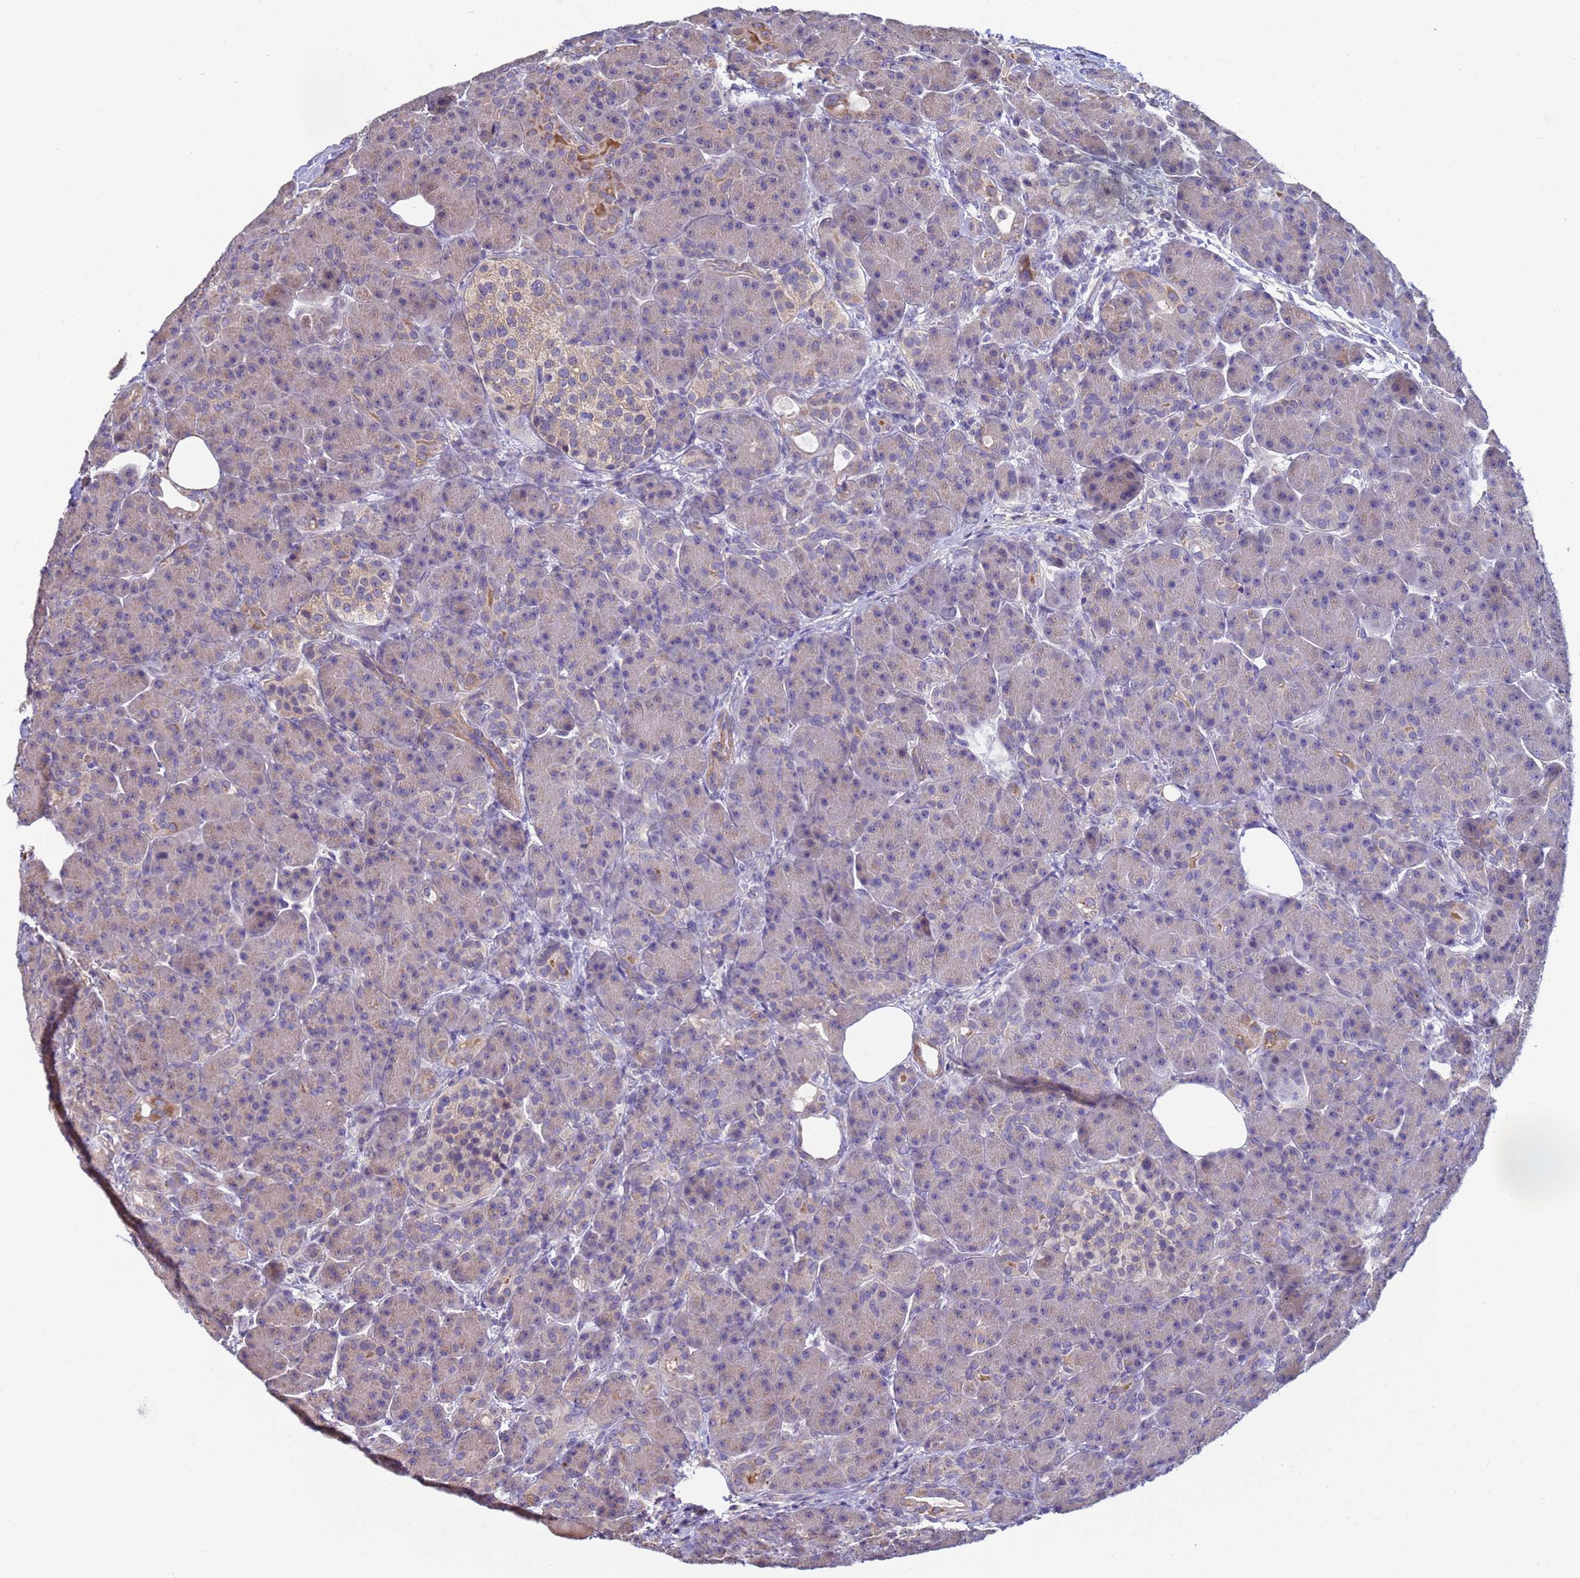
{"staining": {"intensity": "weak", "quantity": "<25%", "location": "cytoplasmic/membranous"}, "tissue": "pancreas", "cell_type": "Exocrine glandular cells", "image_type": "normal", "snomed": [{"axis": "morphology", "description": "Normal tissue, NOS"}, {"axis": "topography", "description": "Pancreas"}], "caption": "DAB immunohistochemical staining of benign pancreas reveals no significant positivity in exocrine glandular cells. (Brightfield microscopy of DAB IHC at high magnification).", "gene": "CLHC1", "patient": {"sex": "male", "age": 63}}